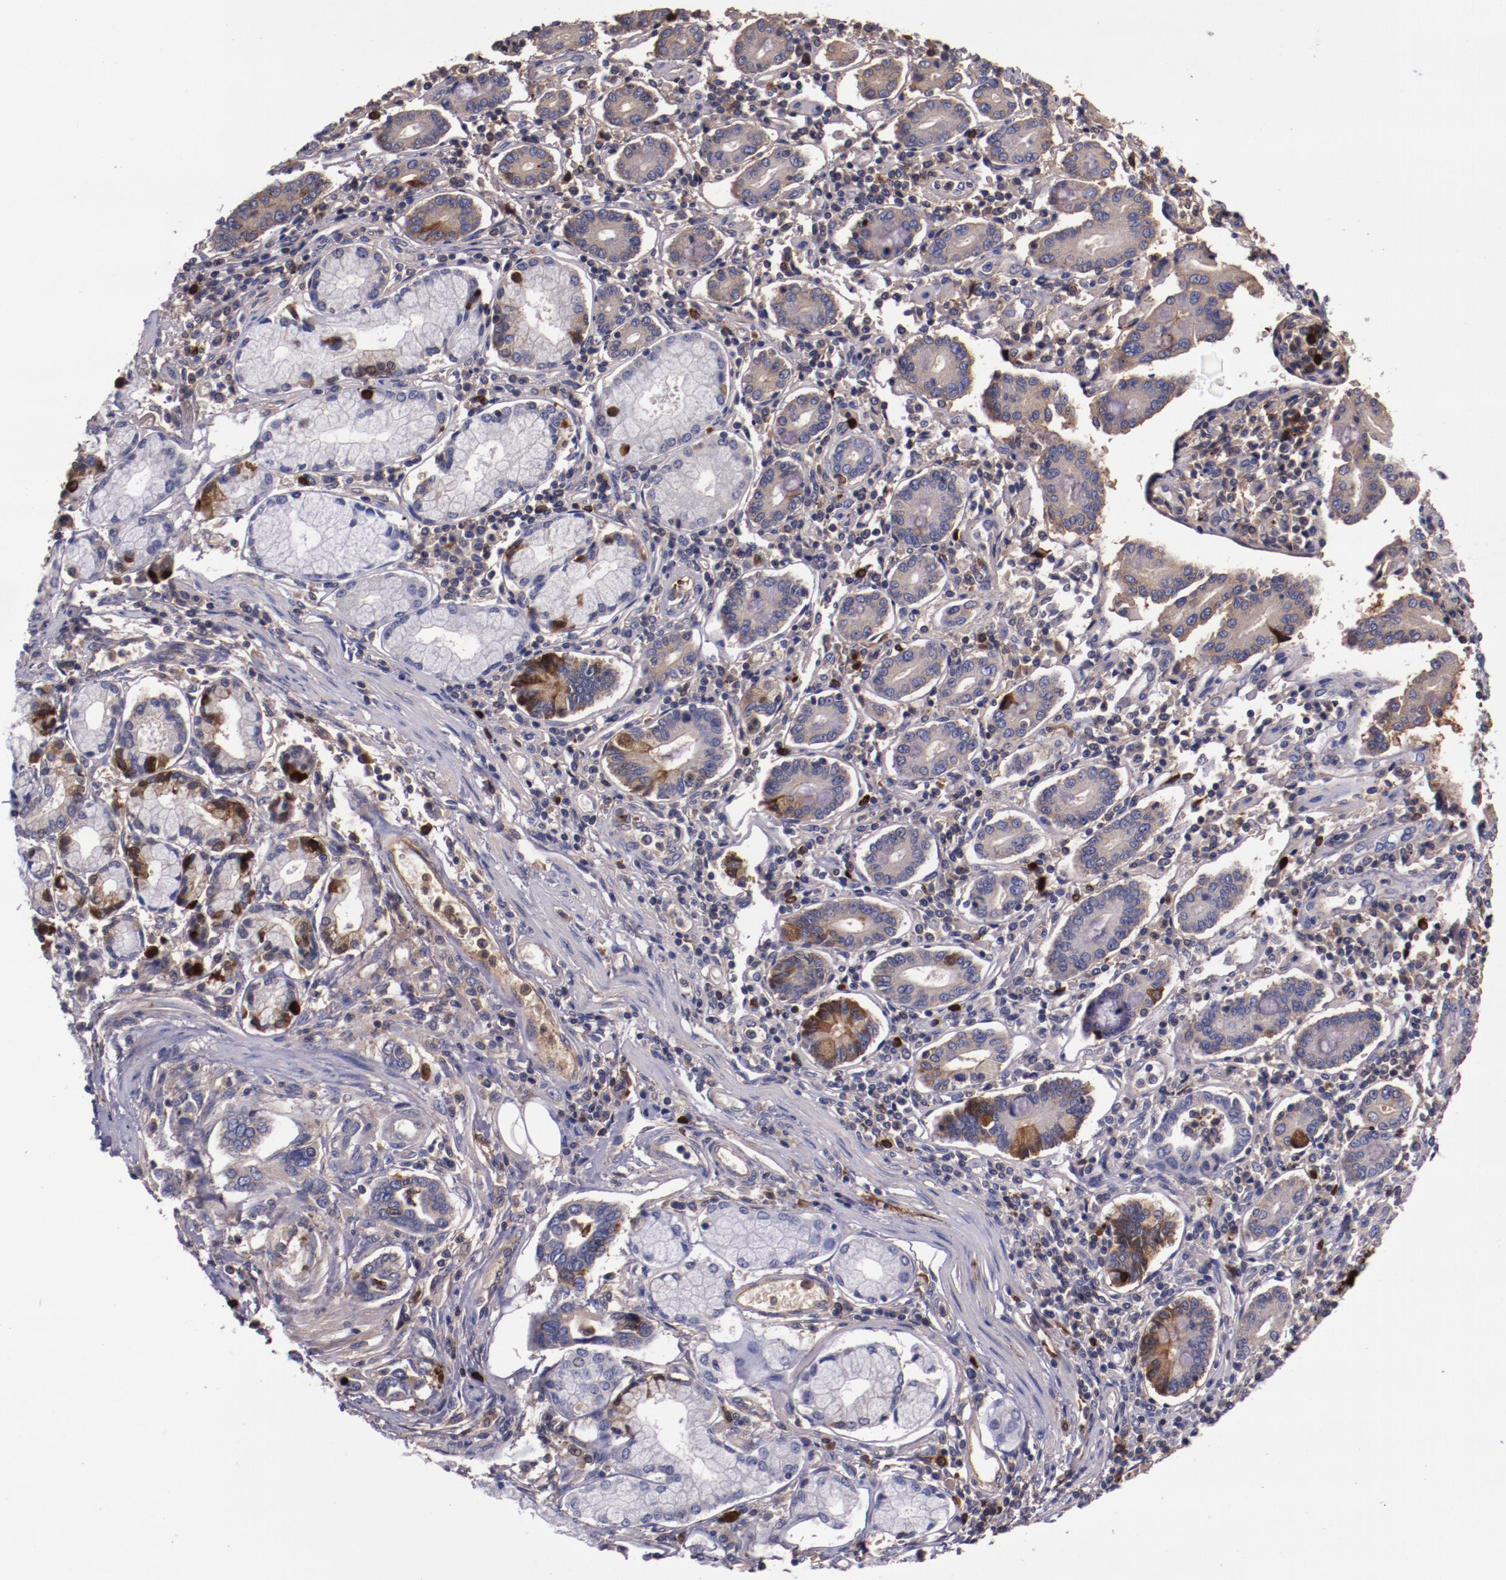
{"staining": {"intensity": "weak", "quantity": "25%-75%", "location": "cytoplasmic/membranous"}, "tissue": "pancreatic cancer", "cell_type": "Tumor cells", "image_type": "cancer", "snomed": [{"axis": "morphology", "description": "Adenocarcinoma, NOS"}, {"axis": "topography", "description": "Pancreas"}], "caption": "Immunohistochemistry (IHC) of pancreatic adenocarcinoma reveals low levels of weak cytoplasmic/membranous staining in about 25%-75% of tumor cells.", "gene": "APOH", "patient": {"sex": "female", "age": 57}}